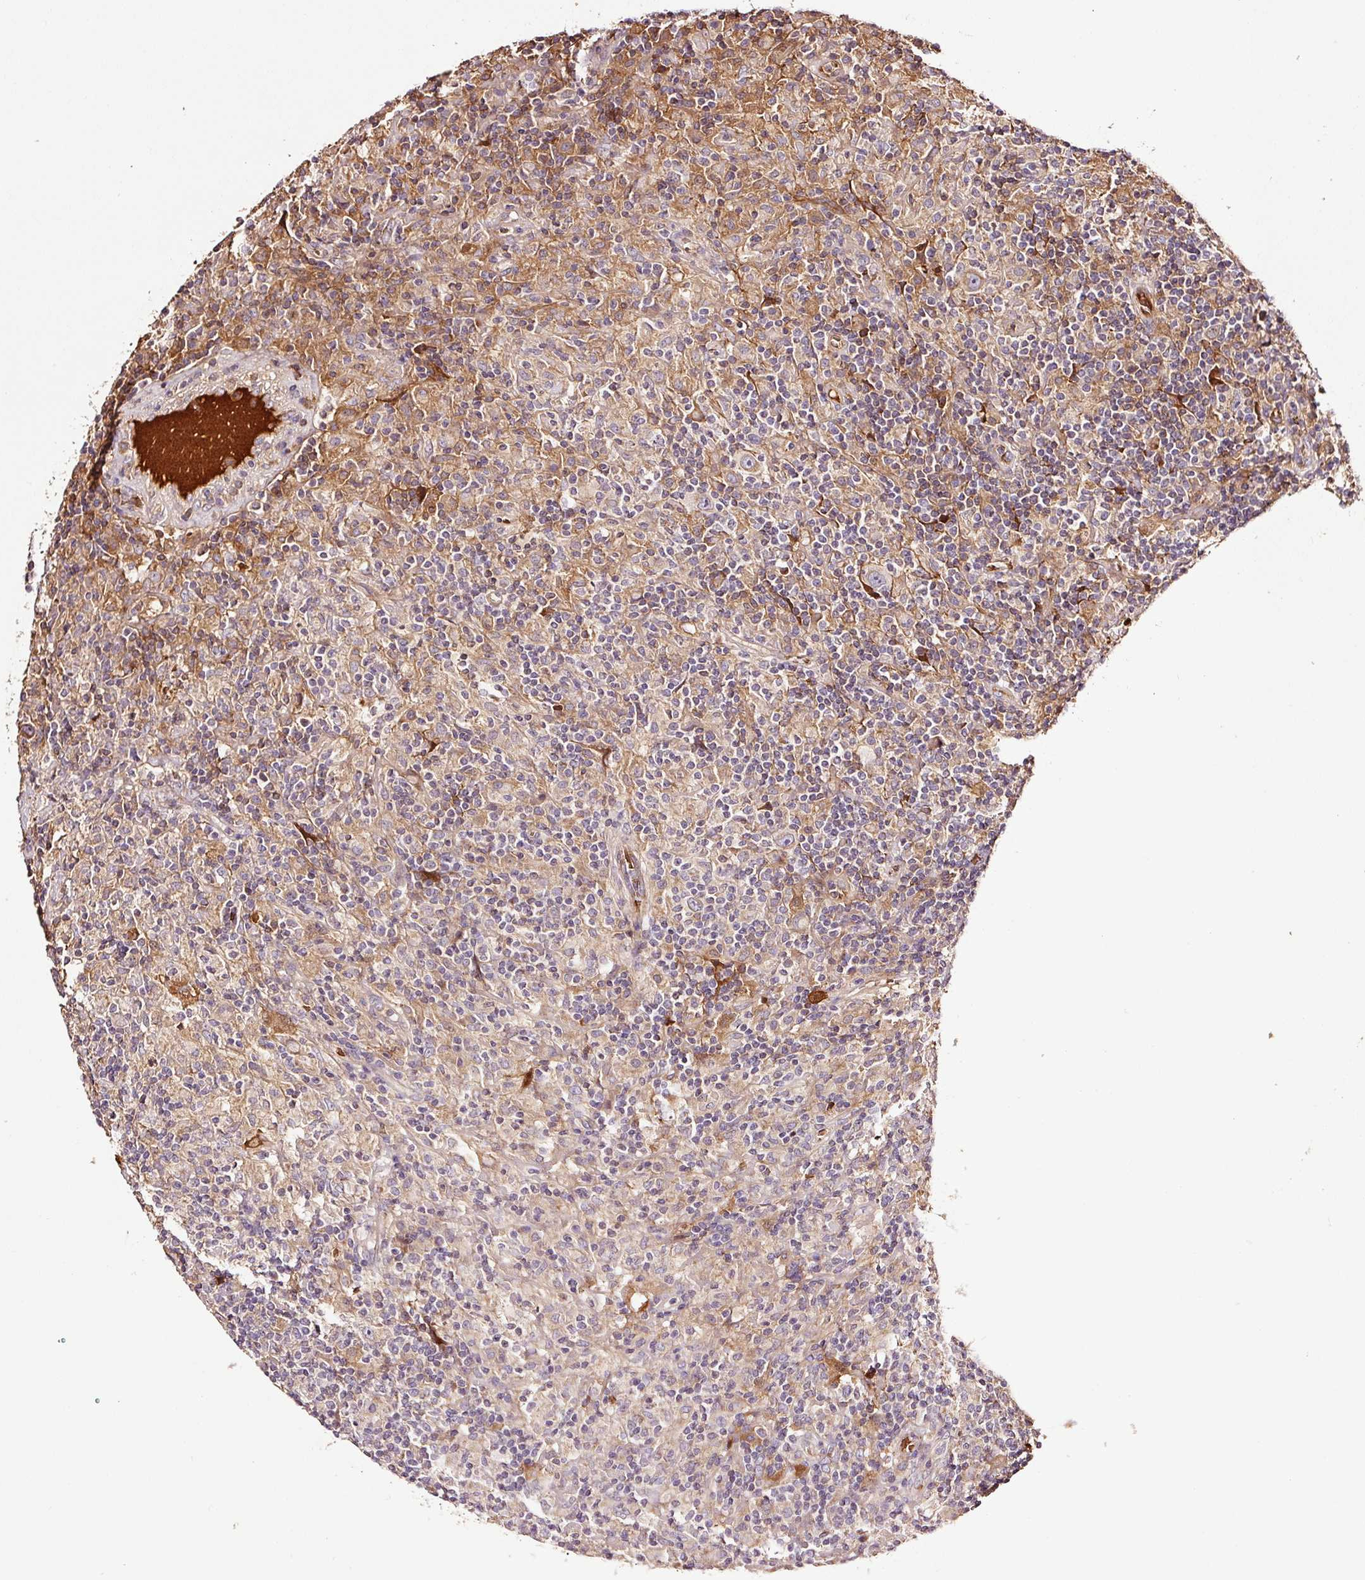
{"staining": {"intensity": "moderate", "quantity": "<25%", "location": "cytoplasmic/membranous"}, "tissue": "lymphoma", "cell_type": "Tumor cells", "image_type": "cancer", "snomed": [{"axis": "morphology", "description": "Hodgkin's disease, NOS"}, {"axis": "topography", "description": "Lymph node"}], "caption": "Immunohistochemical staining of human Hodgkin's disease reveals moderate cytoplasmic/membranous protein positivity in approximately <25% of tumor cells.", "gene": "PGLYRP2", "patient": {"sex": "male", "age": 70}}